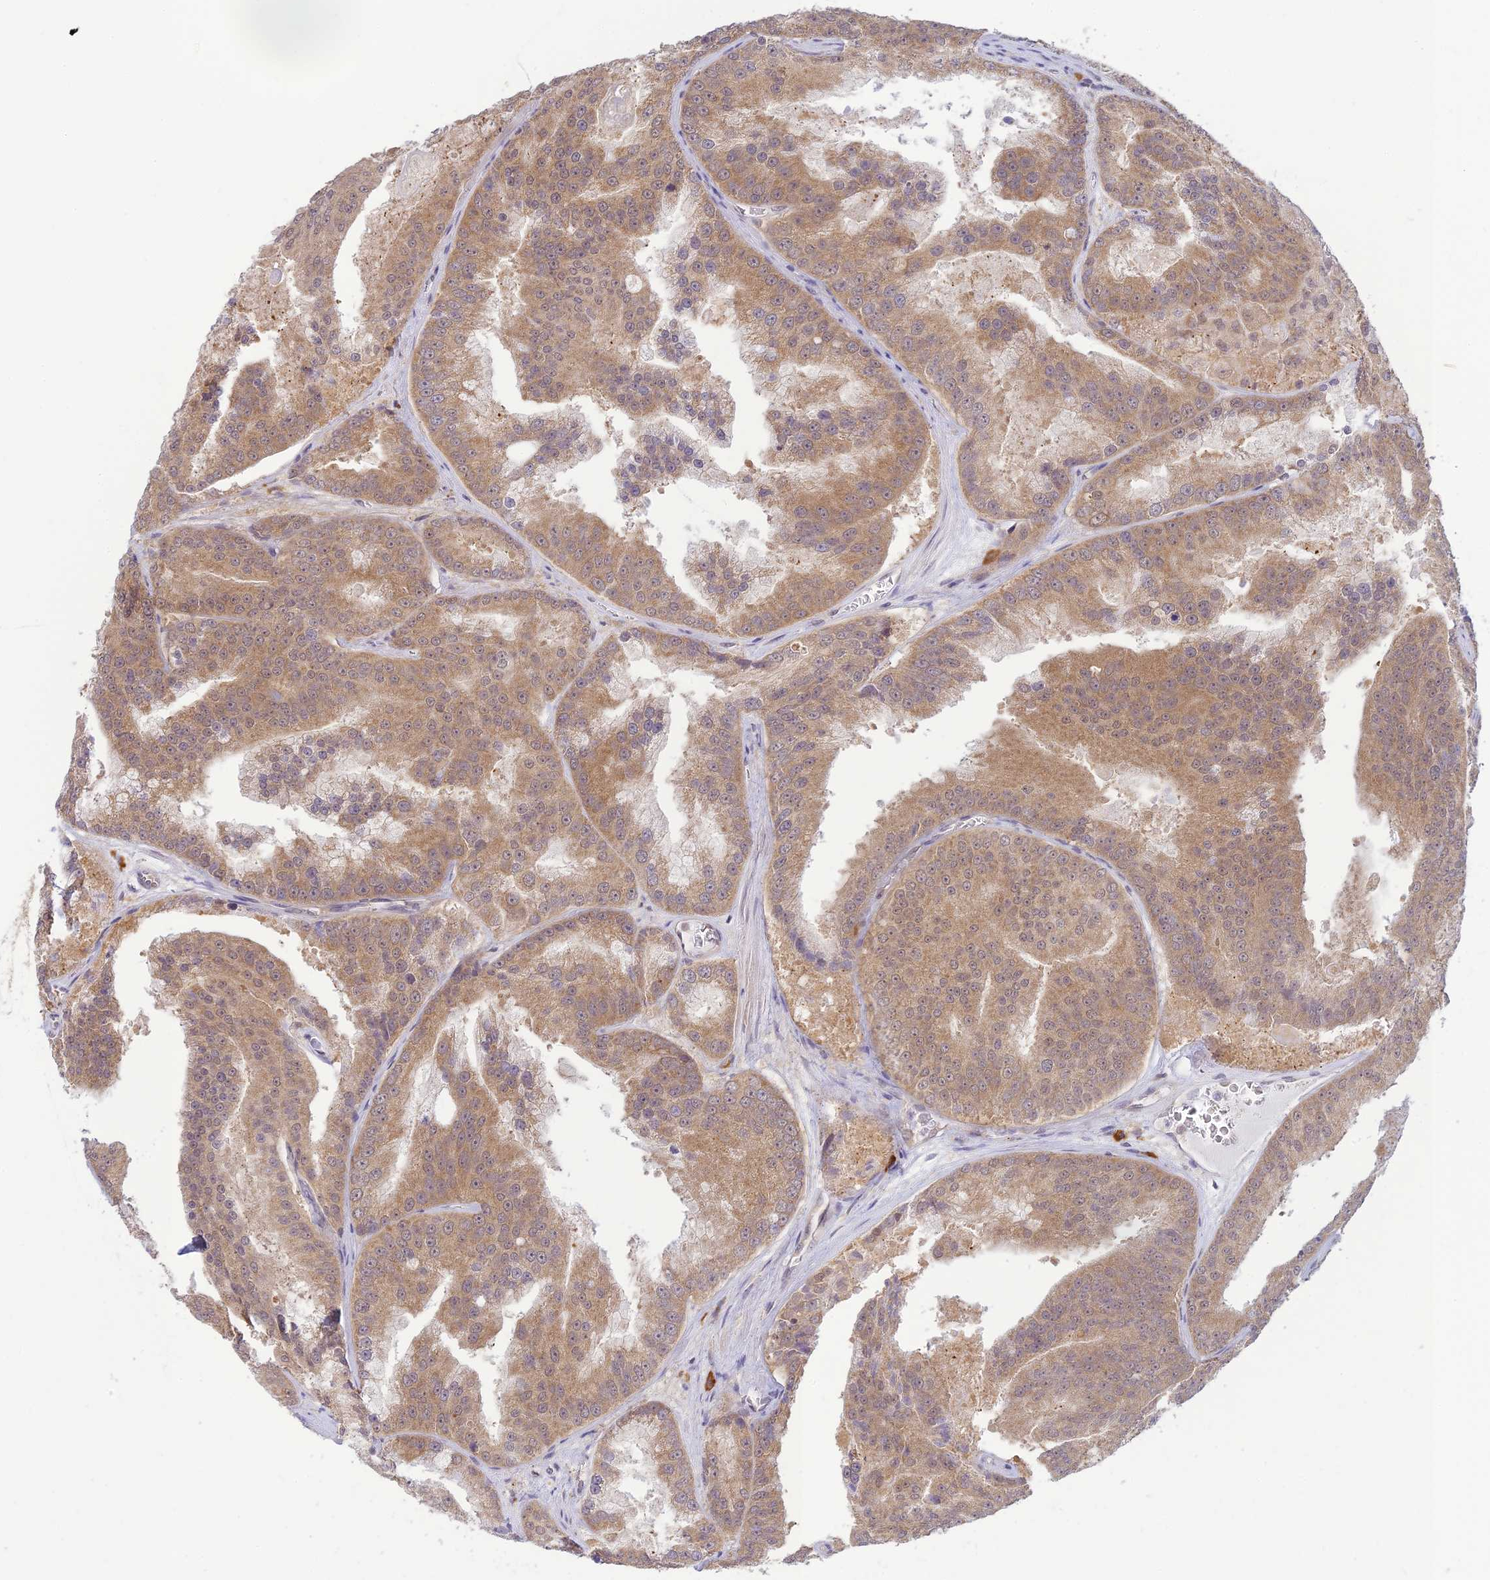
{"staining": {"intensity": "weak", "quantity": ">75%", "location": "cytoplasmic/membranous"}, "tissue": "prostate cancer", "cell_type": "Tumor cells", "image_type": "cancer", "snomed": [{"axis": "morphology", "description": "Adenocarcinoma, High grade"}, {"axis": "topography", "description": "Prostate"}], "caption": "A high-resolution image shows immunohistochemistry (IHC) staining of prostate cancer (high-grade adenocarcinoma), which displays weak cytoplasmic/membranous expression in approximately >75% of tumor cells.", "gene": "SKIC8", "patient": {"sex": "male", "age": 61}}